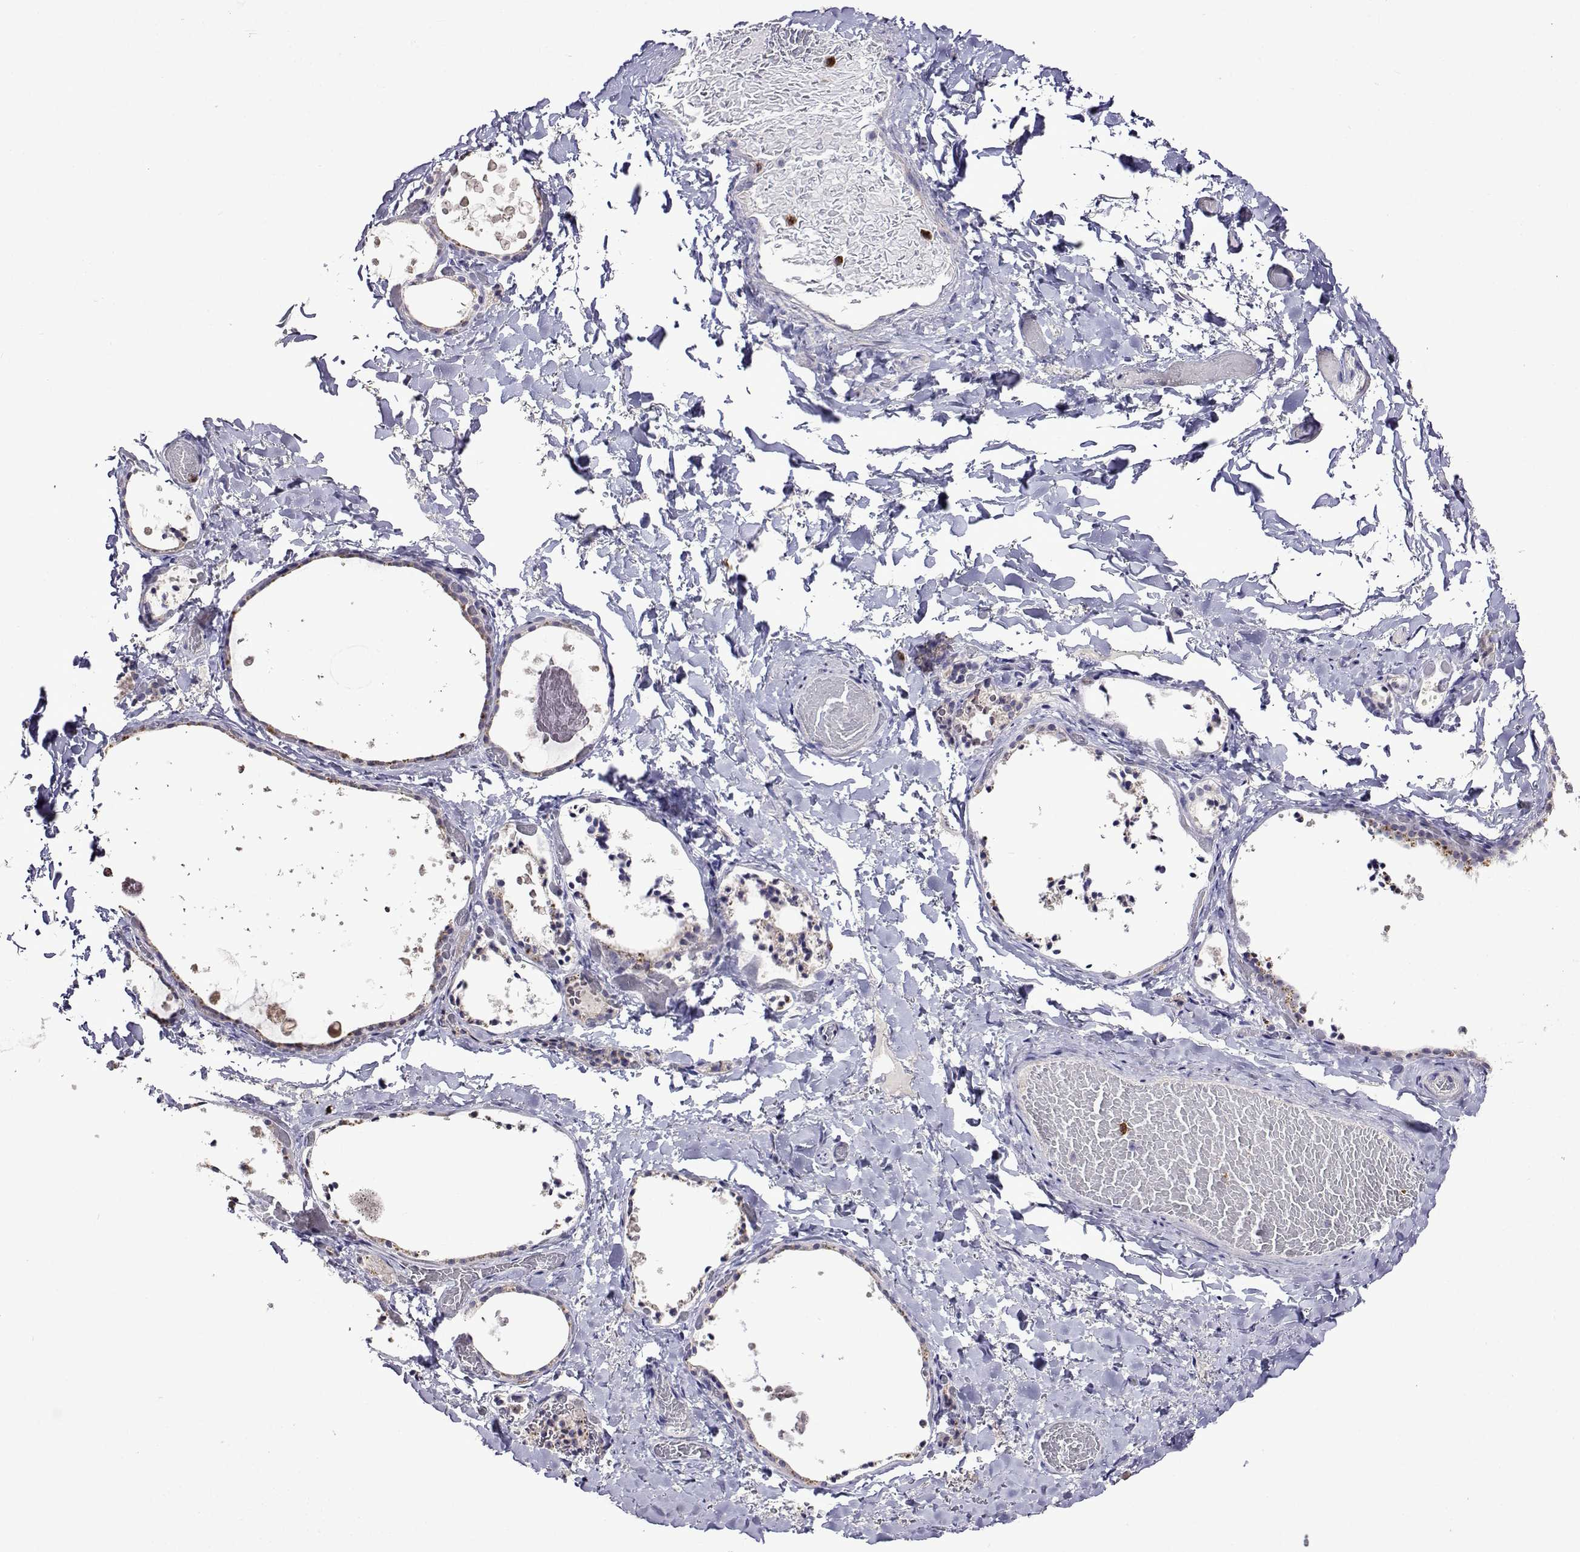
{"staining": {"intensity": "weak", "quantity": "<25%", "location": "cytoplasmic/membranous"}, "tissue": "thyroid gland", "cell_type": "Glandular cells", "image_type": "normal", "snomed": [{"axis": "morphology", "description": "Normal tissue, NOS"}, {"axis": "topography", "description": "Thyroid gland"}], "caption": "A high-resolution image shows immunohistochemistry staining of benign thyroid gland, which displays no significant expression in glandular cells. The staining was performed using DAB to visualize the protein expression in brown, while the nuclei were stained in blue with hematoxylin (Magnification: 20x).", "gene": "SULT2A1", "patient": {"sex": "female", "age": 56}}